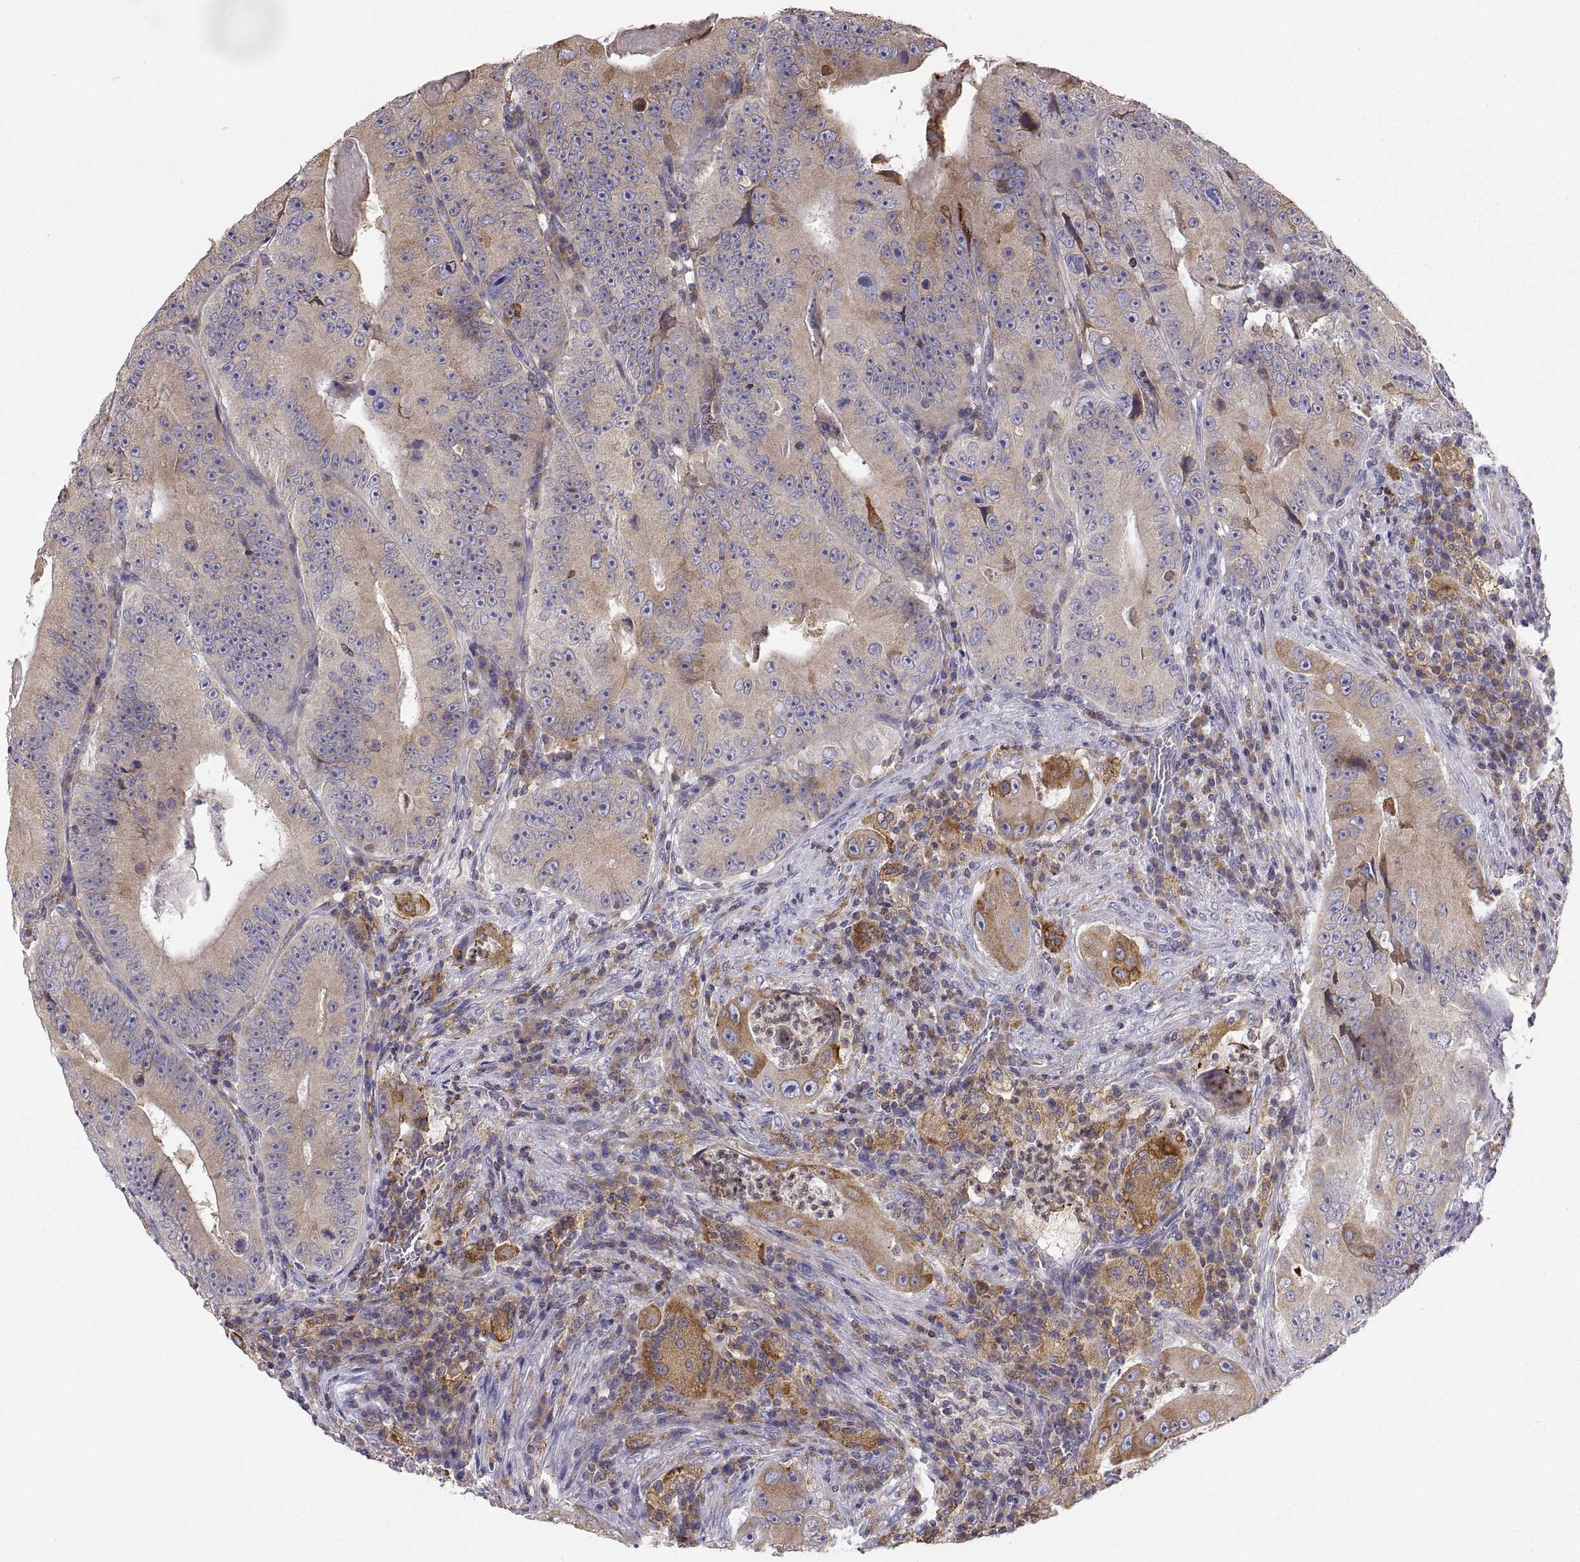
{"staining": {"intensity": "moderate", "quantity": "<25%", "location": "cytoplasmic/membranous"}, "tissue": "colorectal cancer", "cell_type": "Tumor cells", "image_type": "cancer", "snomed": [{"axis": "morphology", "description": "Adenocarcinoma, NOS"}, {"axis": "topography", "description": "Colon"}], "caption": "DAB immunohistochemical staining of human colorectal cancer demonstrates moderate cytoplasmic/membranous protein expression in approximately <25% of tumor cells. Using DAB (3,3'-diaminobenzidine) (brown) and hematoxylin (blue) stains, captured at high magnification using brightfield microscopy.", "gene": "ERO1A", "patient": {"sex": "female", "age": 86}}